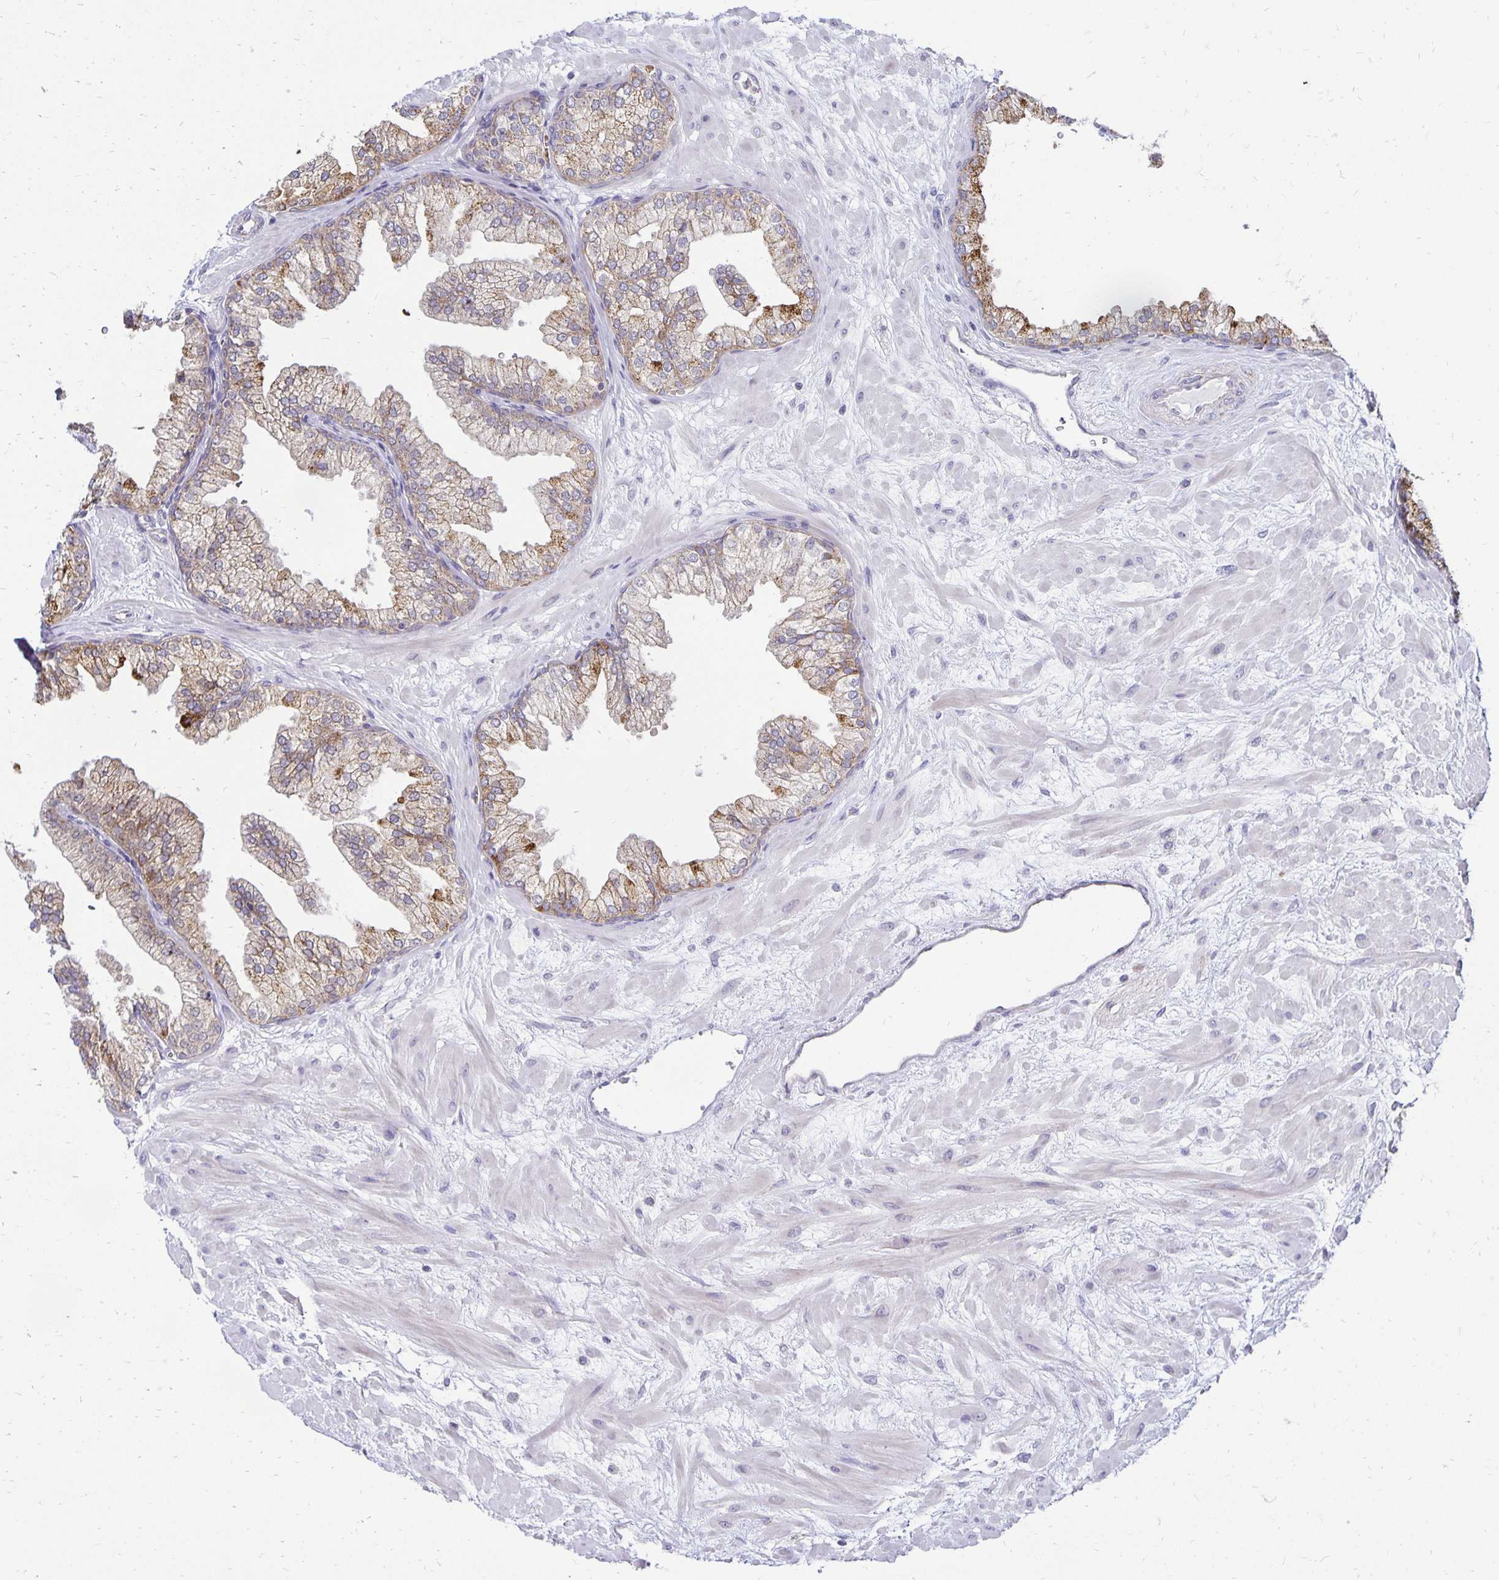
{"staining": {"intensity": "moderate", "quantity": "25%-75%", "location": "cytoplasmic/membranous"}, "tissue": "prostate", "cell_type": "Glandular cells", "image_type": "normal", "snomed": [{"axis": "morphology", "description": "Normal tissue, NOS"}, {"axis": "topography", "description": "Prostate"}, {"axis": "topography", "description": "Peripheral nerve tissue"}], "caption": "Glandular cells reveal moderate cytoplasmic/membranous staining in about 25%-75% of cells in normal prostate.", "gene": "FN3K", "patient": {"sex": "male", "age": 61}}